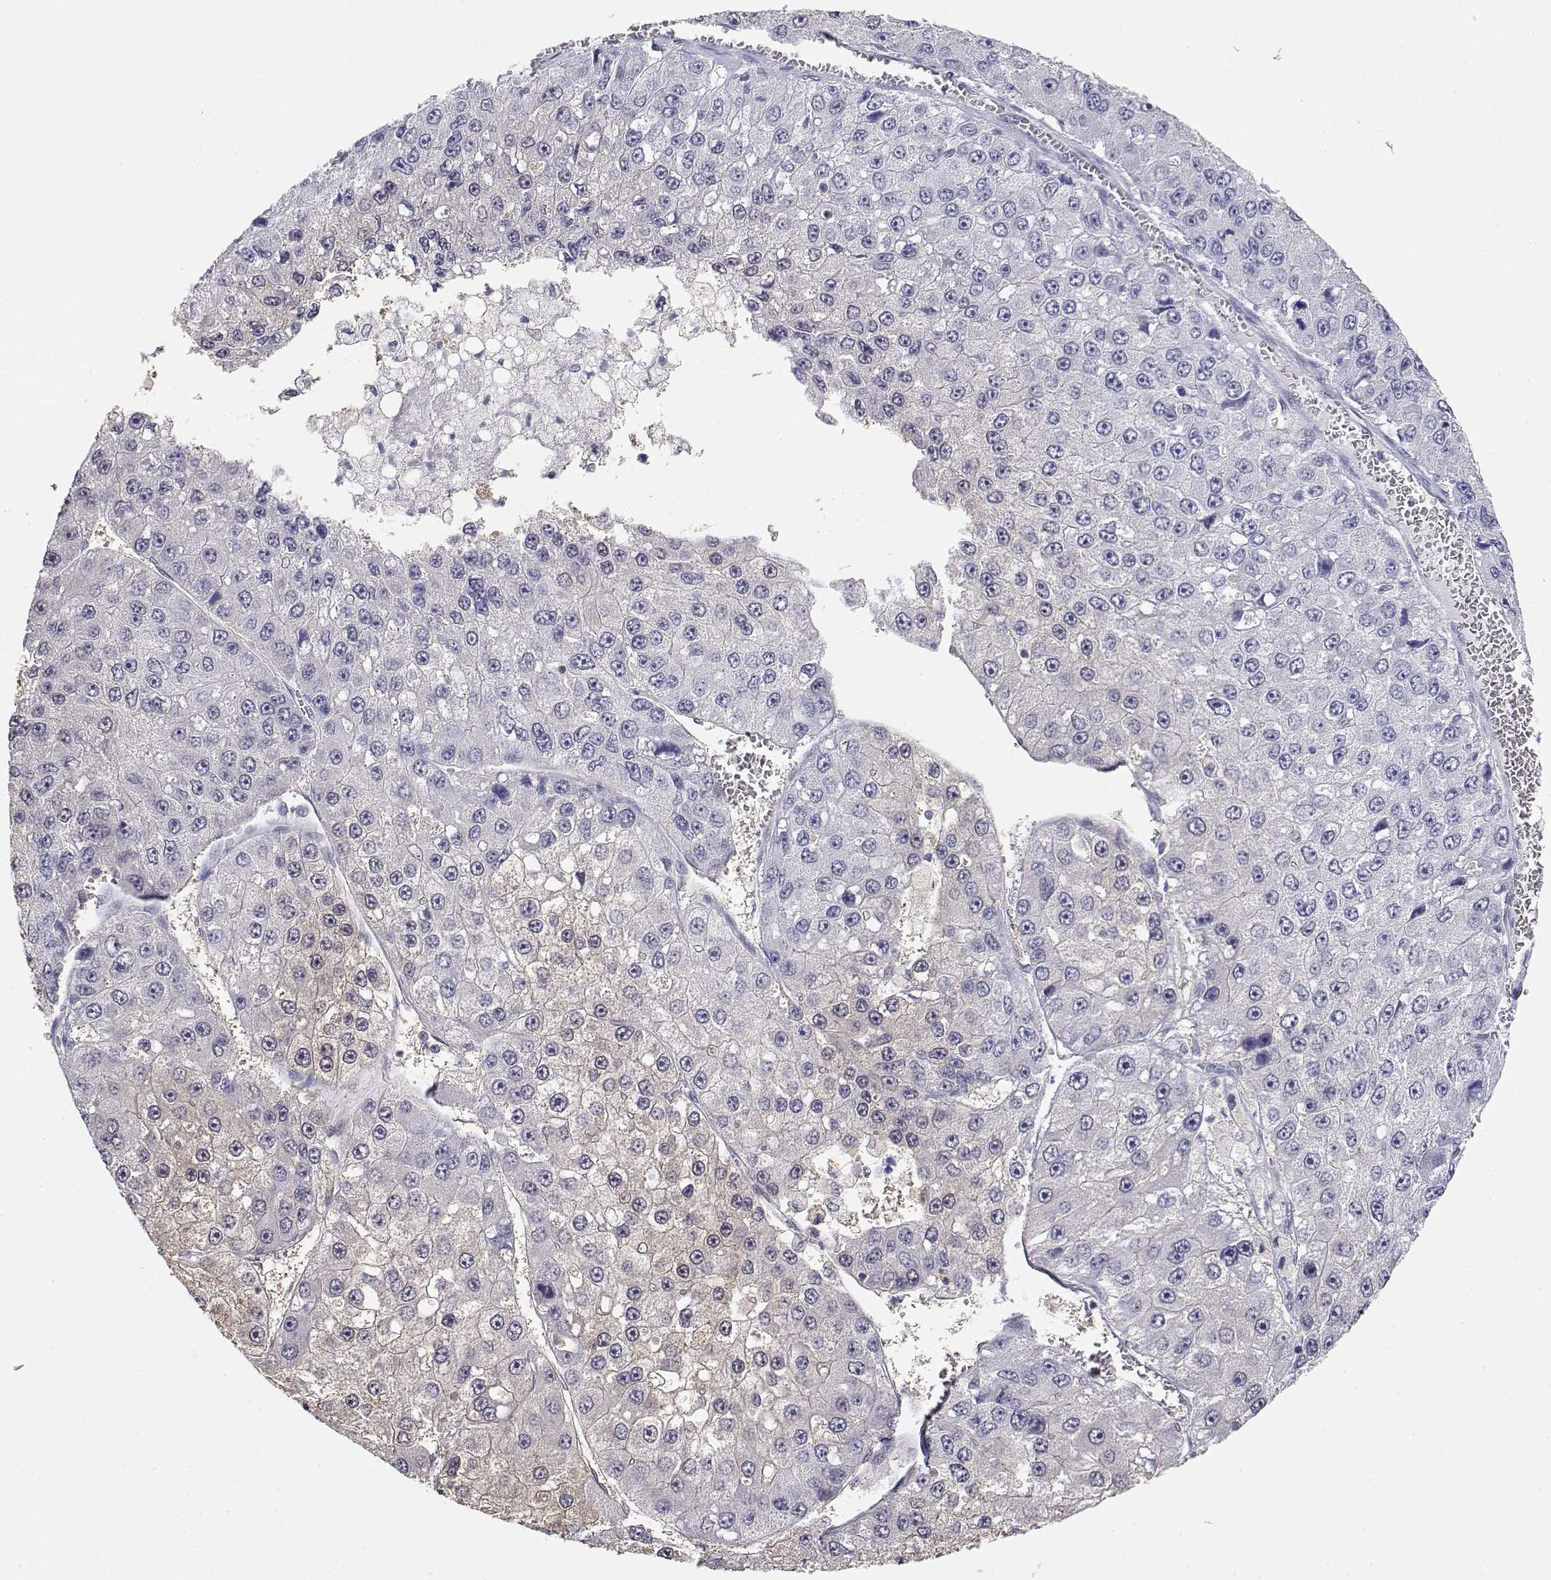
{"staining": {"intensity": "weak", "quantity": "<25%", "location": "cytoplasmic/membranous"}, "tissue": "liver cancer", "cell_type": "Tumor cells", "image_type": "cancer", "snomed": [{"axis": "morphology", "description": "Carcinoma, Hepatocellular, NOS"}, {"axis": "topography", "description": "Liver"}], "caption": "Immunohistochemistry (IHC) histopathology image of neoplastic tissue: liver cancer (hepatocellular carcinoma) stained with DAB (3,3'-diaminobenzidine) exhibits no significant protein staining in tumor cells.", "gene": "ADA", "patient": {"sex": "female", "age": 73}}